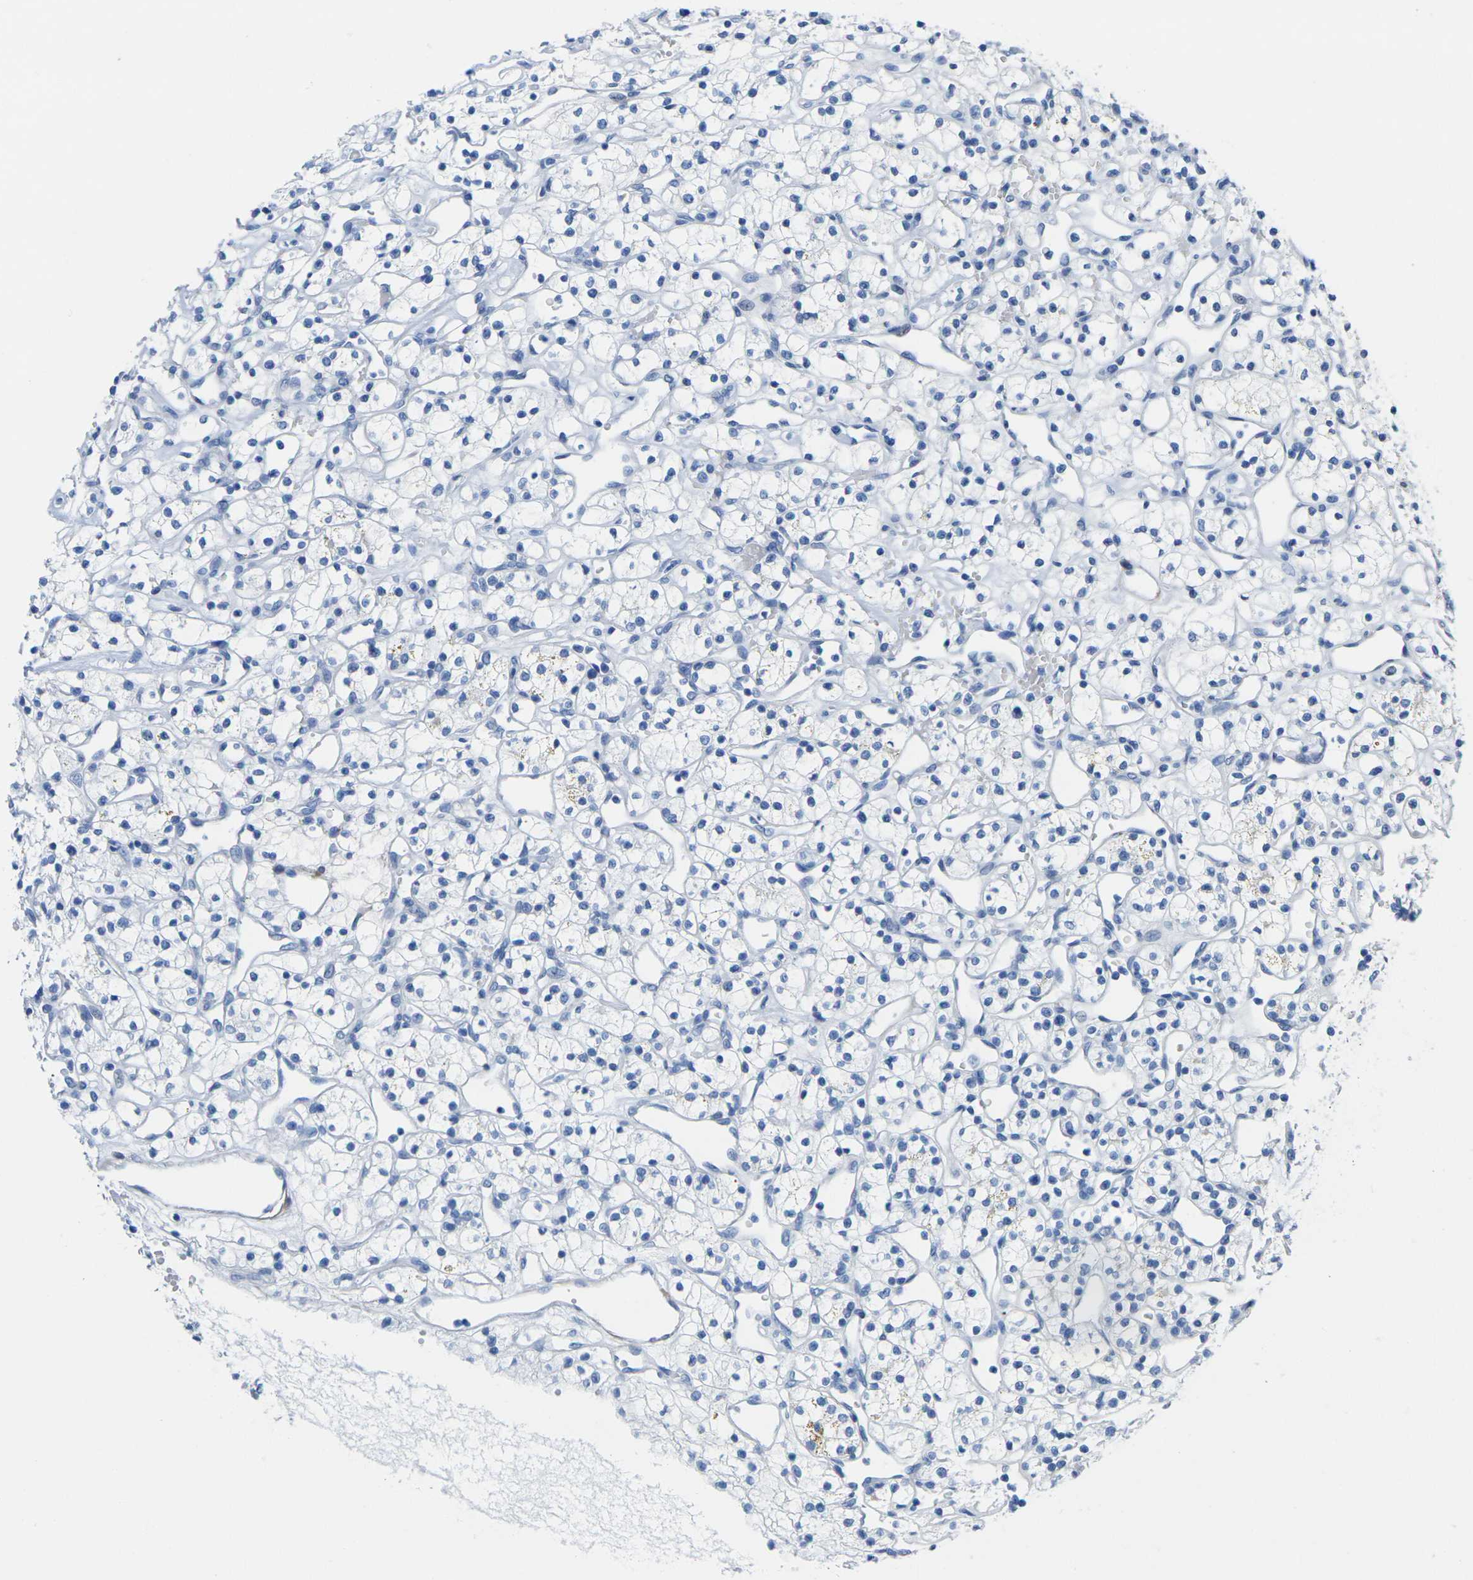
{"staining": {"intensity": "negative", "quantity": "none", "location": "none"}, "tissue": "renal cancer", "cell_type": "Tumor cells", "image_type": "cancer", "snomed": [{"axis": "morphology", "description": "Adenocarcinoma, NOS"}, {"axis": "topography", "description": "Kidney"}], "caption": "Protein analysis of renal cancer (adenocarcinoma) shows no significant positivity in tumor cells. (DAB (3,3'-diaminobenzidine) immunohistochemistry with hematoxylin counter stain).", "gene": "CNN1", "patient": {"sex": "female", "age": 60}}